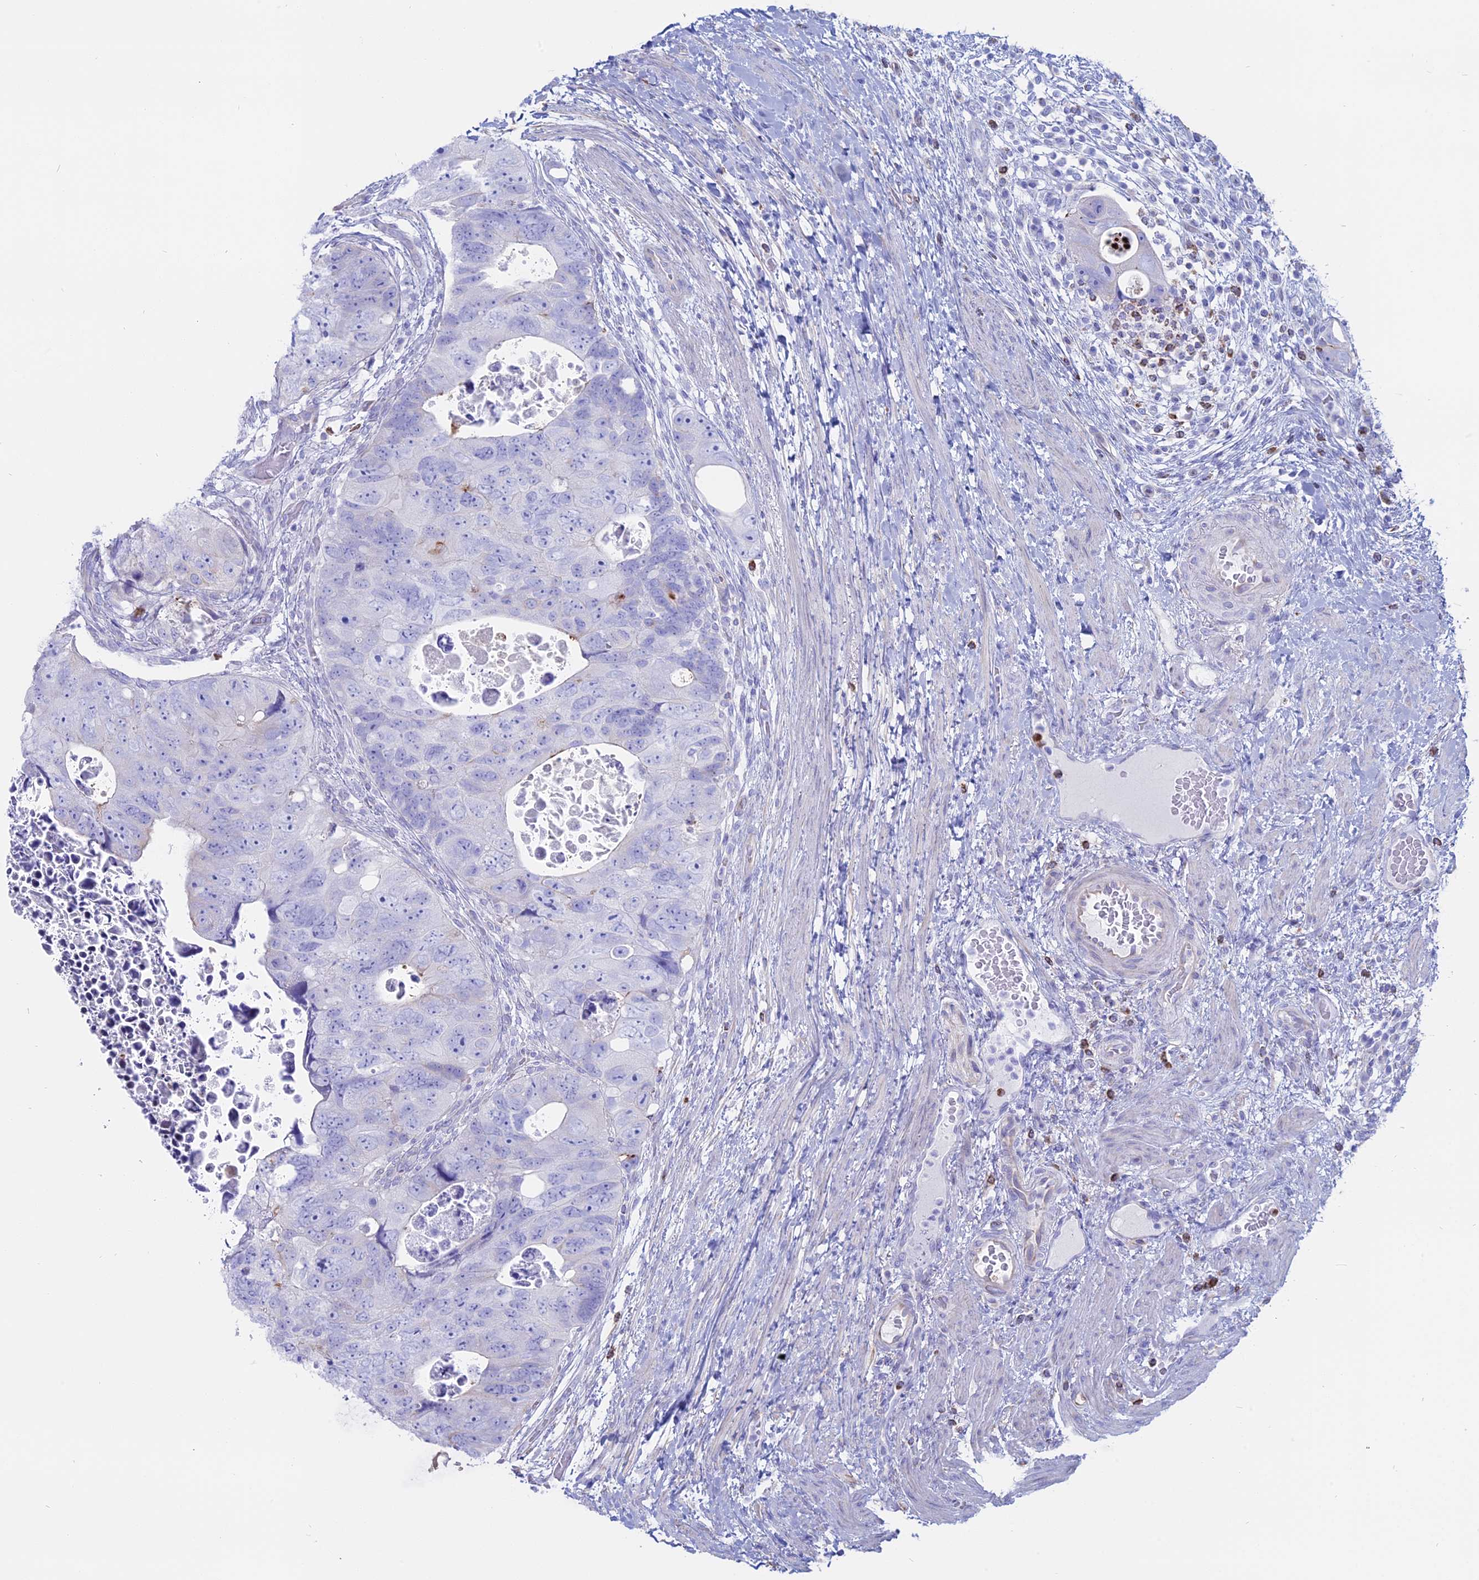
{"staining": {"intensity": "negative", "quantity": "none", "location": "none"}, "tissue": "colorectal cancer", "cell_type": "Tumor cells", "image_type": "cancer", "snomed": [{"axis": "morphology", "description": "Adenocarcinoma, NOS"}, {"axis": "topography", "description": "Rectum"}], "caption": "Colorectal adenocarcinoma was stained to show a protein in brown. There is no significant staining in tumor cells. Brightfield microscopy of IHC stained with DAB (3,3'-diaminobenzidine) (brown) and hematoxylin (blue), captured at high magnification.", "gene": "OR2AE1", "patient": {"sex": "male", "age": 59}}